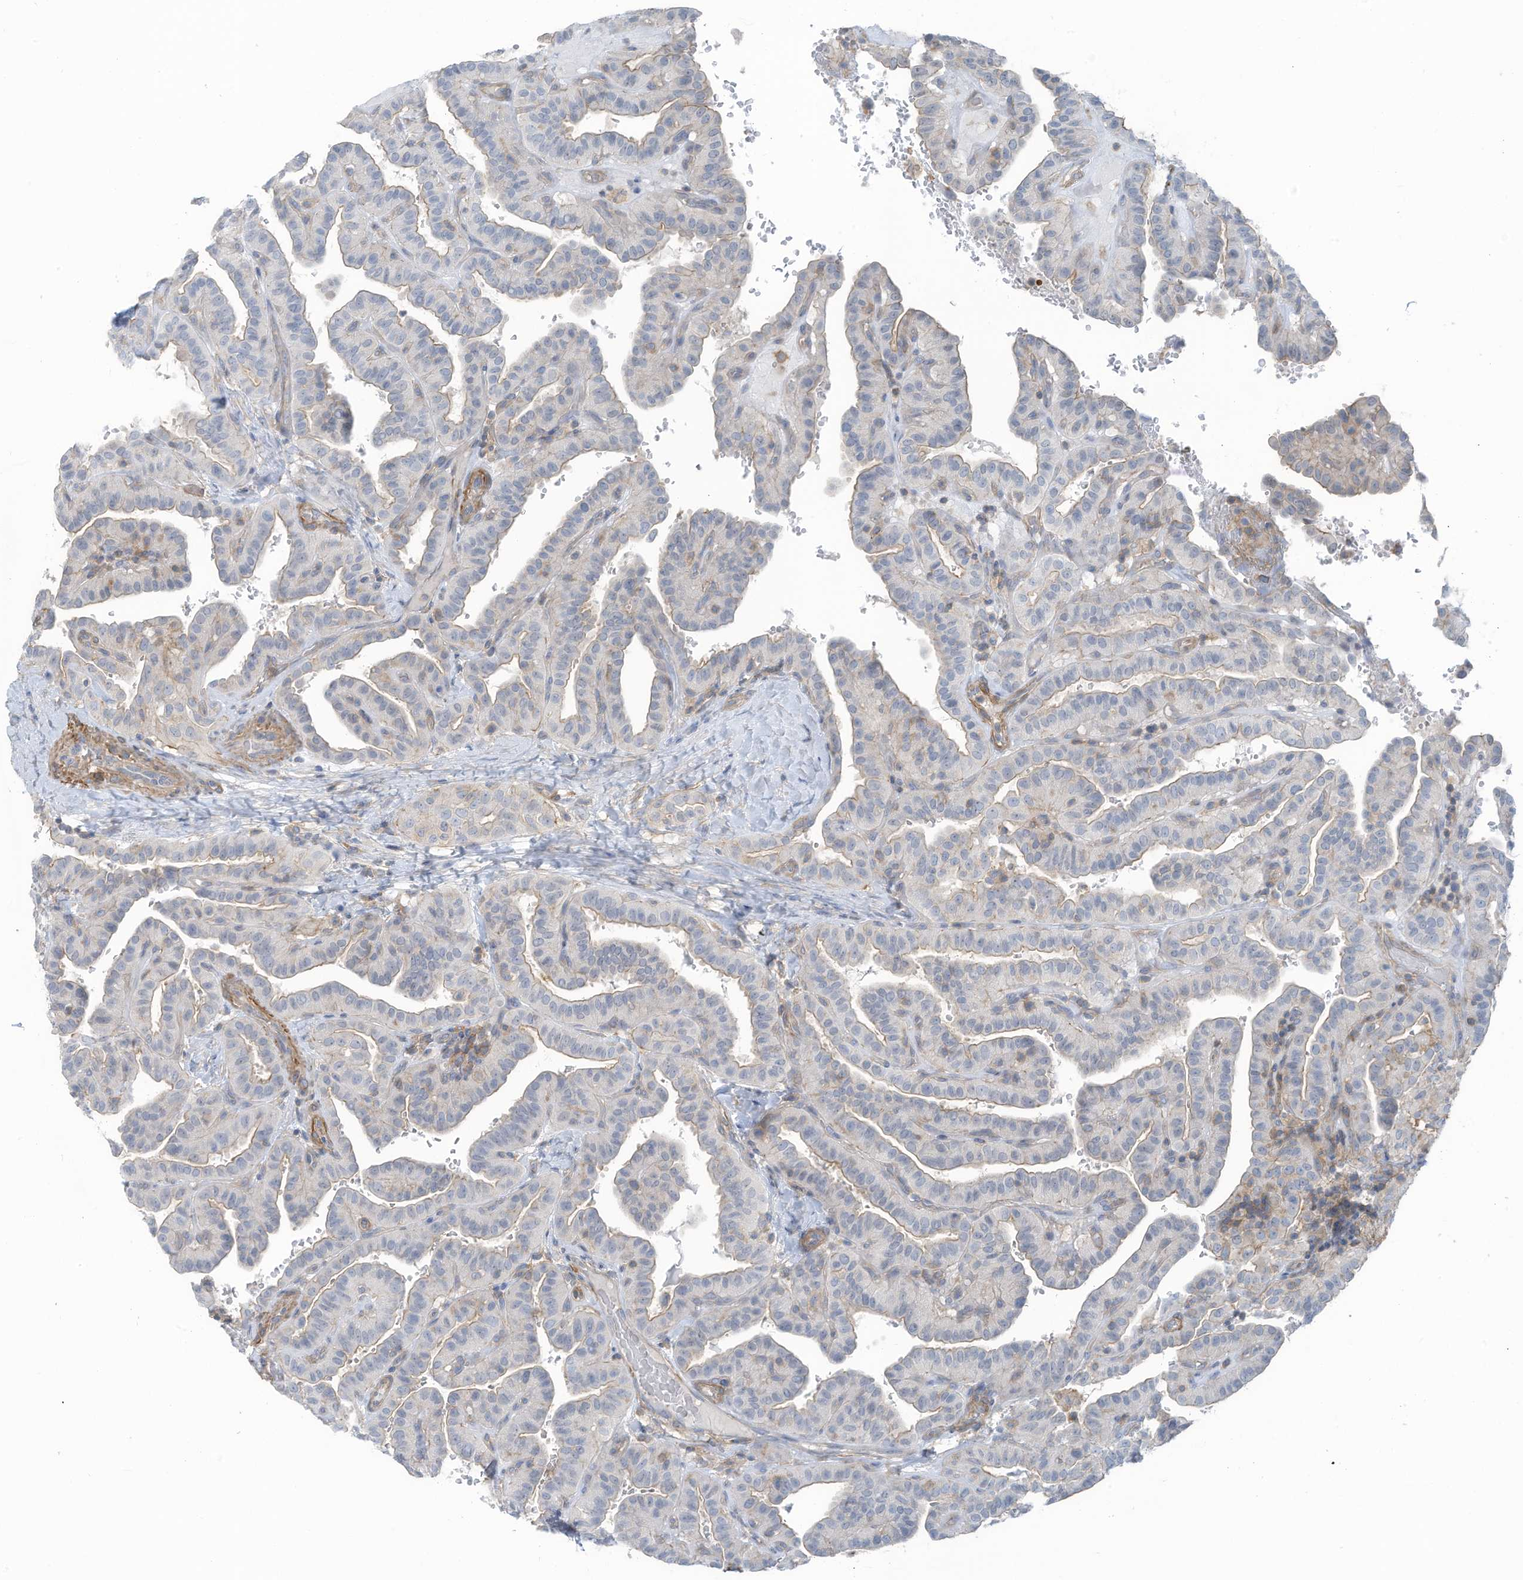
{"staining": {"intensity": "weak", "quantity": "25%-75%", "location": "cytoplasmic/membranous"}, "tissue": "thyroid cancer", "cell_type": "Tumor cells", "image_type": "cancer", "snomed": [{"axis": "morphology", "description": "Papillary adenocarcinoma, NOS"}, {"axis": "topography", "description": "Thyroid gland"}], "caption": "An image of human thyroid papillary adenocarcinoma stained for a protein demonstrates weak cytoplasmic/membranous brown staining in tumor cells.", "gene": "ZNF846", "patient": {"sex": "male", "age": 77}}